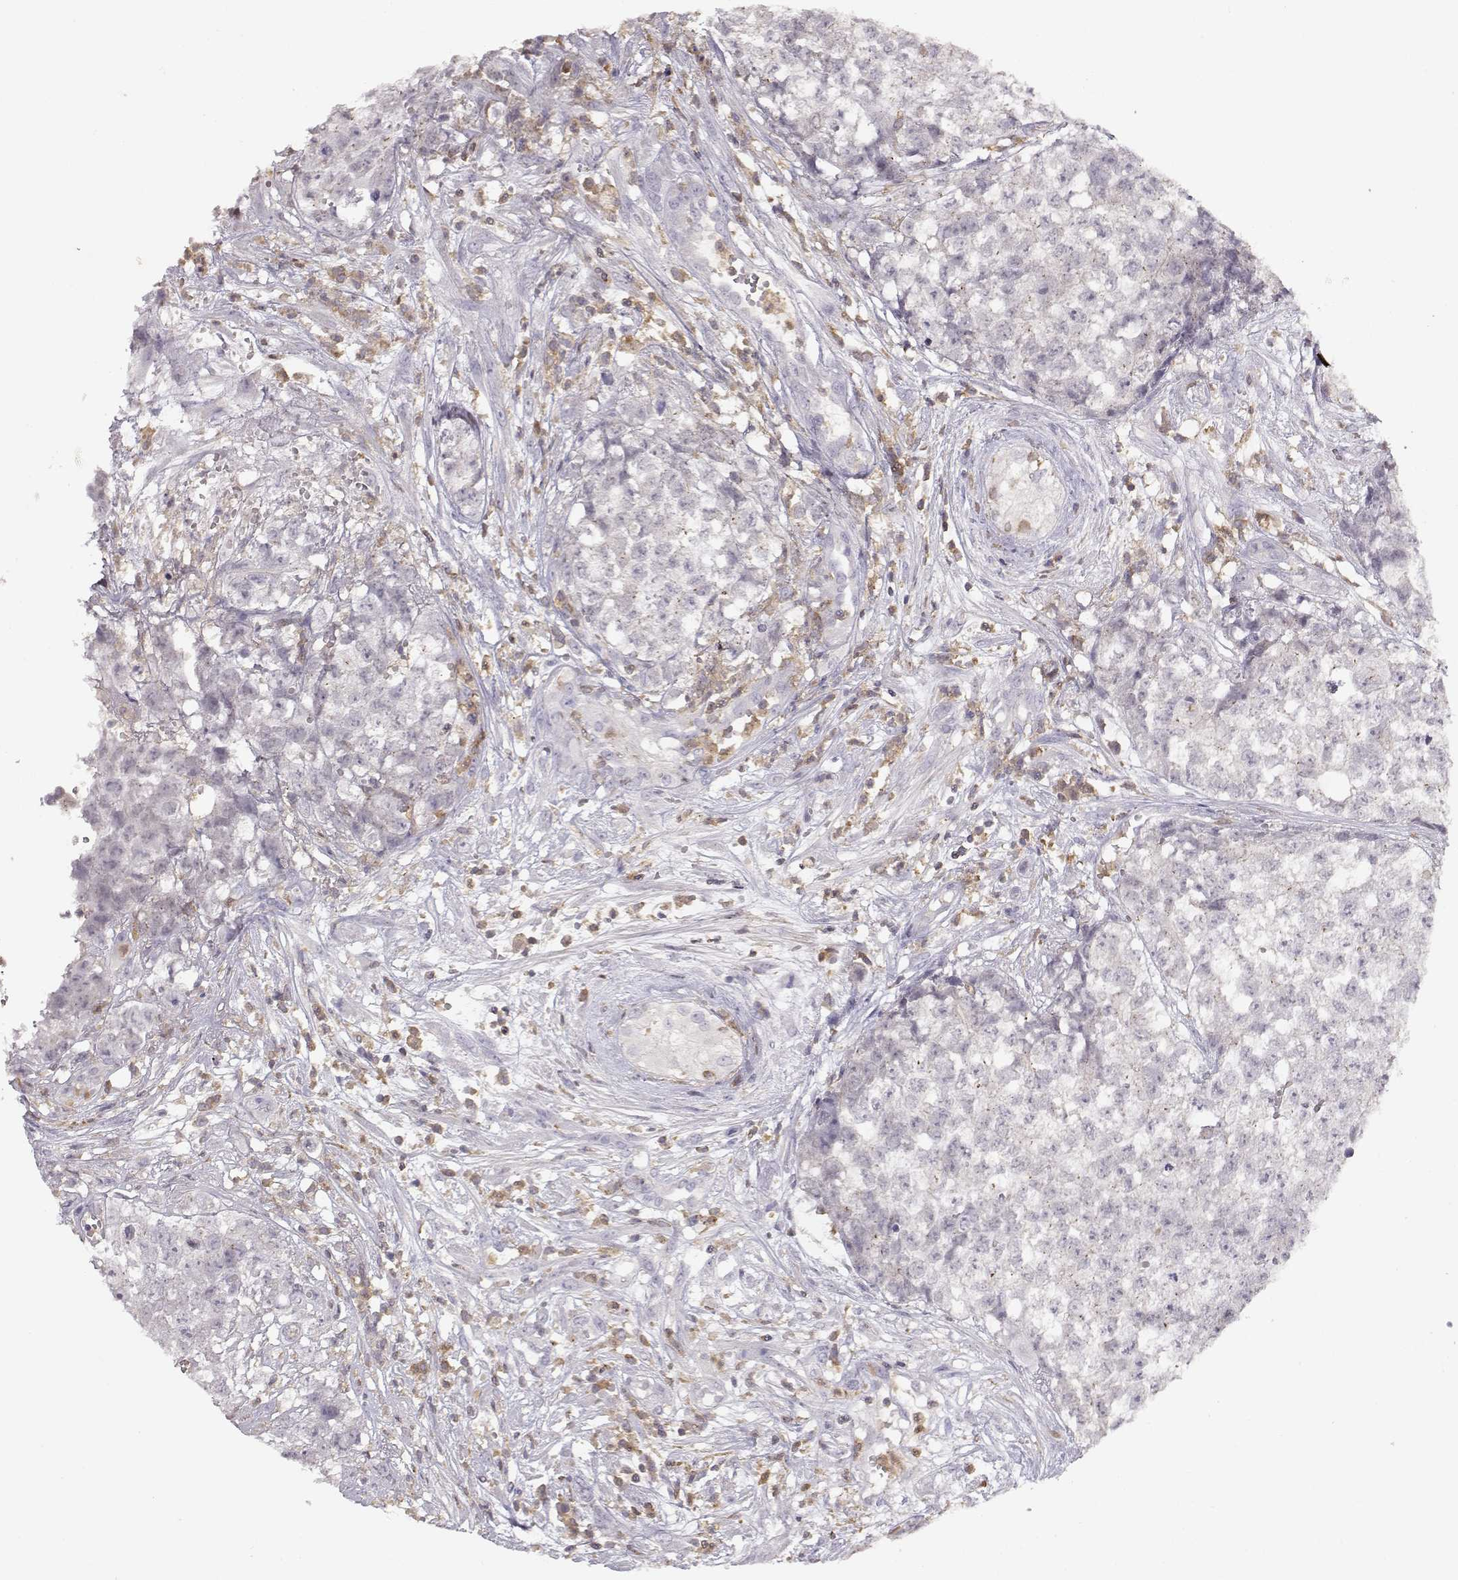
{"staining": {"intensity": "negative", "quantity": "none", "location": "none"}, "tissue": "testis cancer", "cell_type": "Tumor cells", "image_type": "cancer", "snomed": [{"axis": "morphology", "description": "Seminoma, NOS"}, {"axis": "morphology", "description": "Carcinoma, Embryonal, NOS"}, {"axis": "topography", "description": "Testis"}], "caption": "An image of human testis cancer is negative for staining in tumor cells.", "gene": "VAV1", "patient": {"sex": "male", "age": 22}}